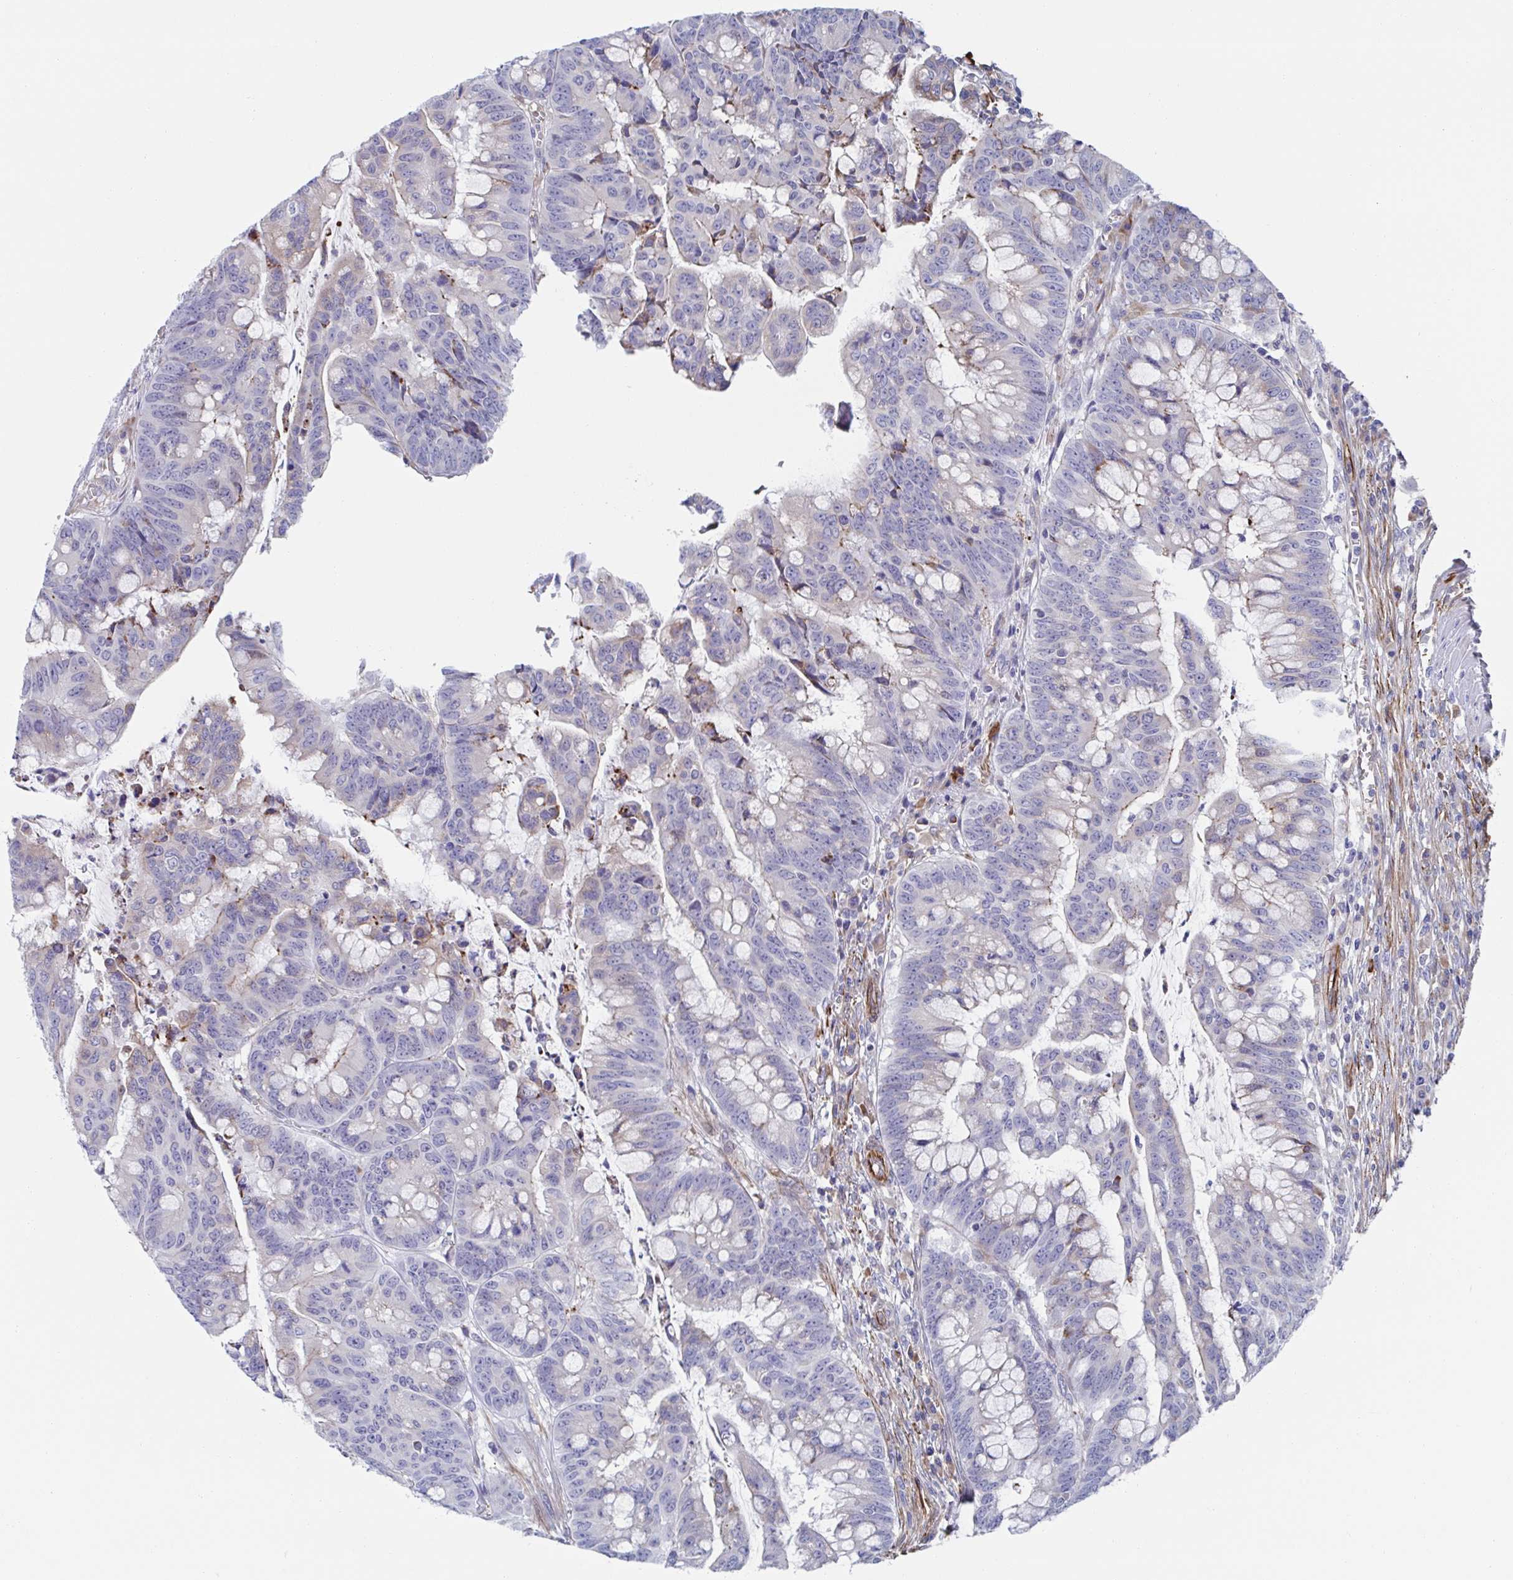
{"staining": {"intensity": "negative", "quantity": "none", "location": "none"}, "tissue": "colorectal cancer", "cell_type": "Tumor cells", "image_type": "cancer", "snomed": [{"axis": "morphology", "description": "Adenocarcinoma, NOS"}, {"axis": "topography", "description": "Colon"}], "caption": "Adenocarcinoma (colorectal) was stained to show a protein in brown. There is no significant expression in tumor cells.", "gene": "KLC3", "patient": {"sex": "male", "age": 62}}